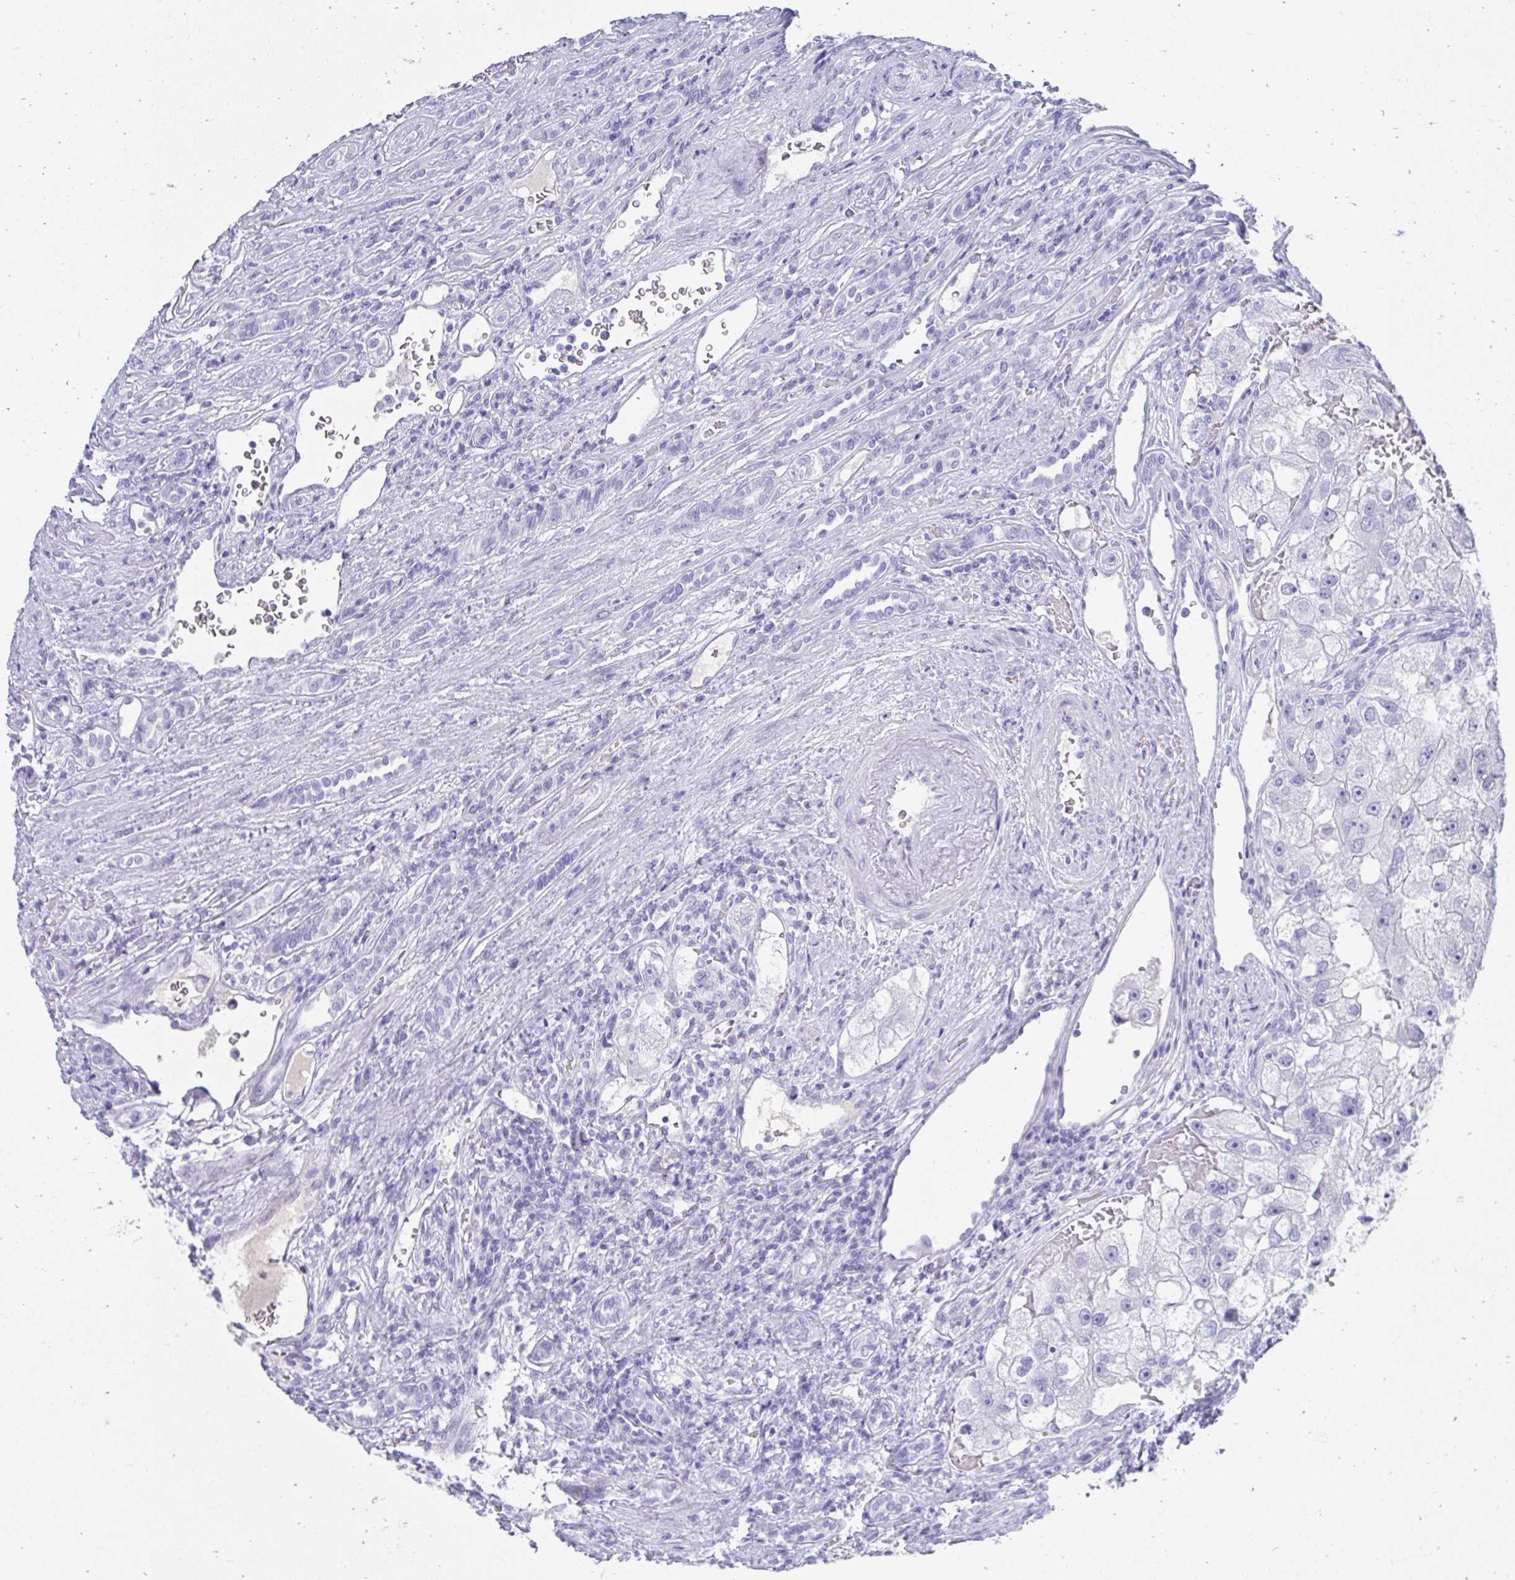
{"staining": {"intensity": "negative", "quantity": "none", "location": "none"}, "tissue": "renal cancer", "cell_type": "Tumor cells", "image_type": "cancer", "snomed": [{"axis": "morphology", "description": "Adenocarcinoma, NOS"}, {"axis": "topography", "description": "Kidney"}], "caption": "Immunohistochemistry (IHC) photomicrograph of human renal cancer (adenocarcinoma) stained for a protein (brown), which reveals no expression in tumor cells. (DAB immunohistochemistry, high magnification).", "gene": "TNNT1", "patient": {"sex": "male", "age": 63}}